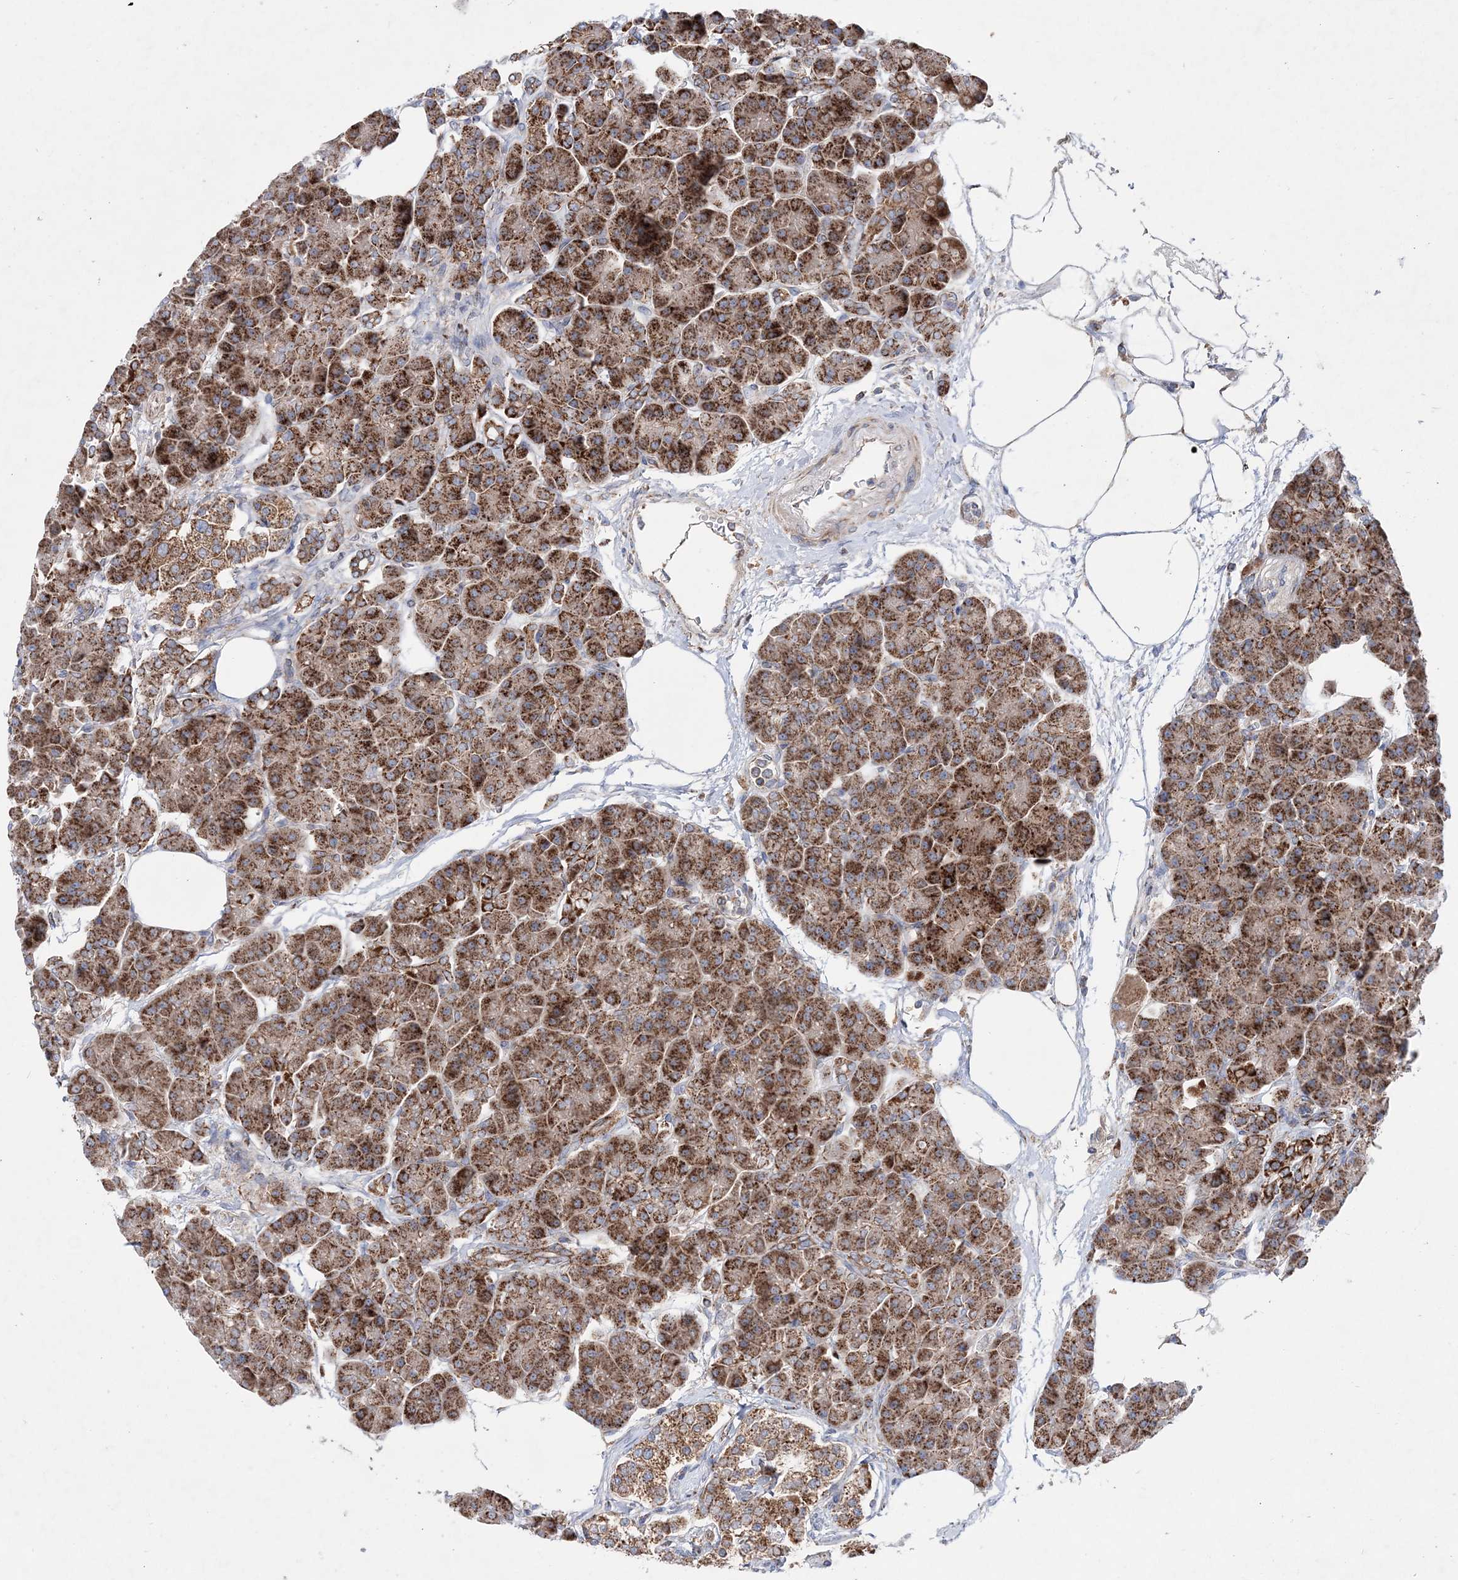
{"staining": {"intensity": "strong", "quantity": ">75%", "location": "cytoplasmic/membranous"}, "tissue": "pancreas", "cell_type": "Exocrine glandular cells", "image_type": "normal", "snomed": [{"axis": "morphology", "description": "Normal tissue, NOS"}, {"axis": "topography", "description": "Pancreas"}], "caption": "An immunohistochemistry (IHC) micrograph of benign tissue is shown. Protein staining in brown labels strong cytoplasmic/membranous positivity in pancreas within exocrine glandular cells. Nuclei are stained in blue.", "gene": "NGLY1", "patient": {"sex": "female", "age": 70}}